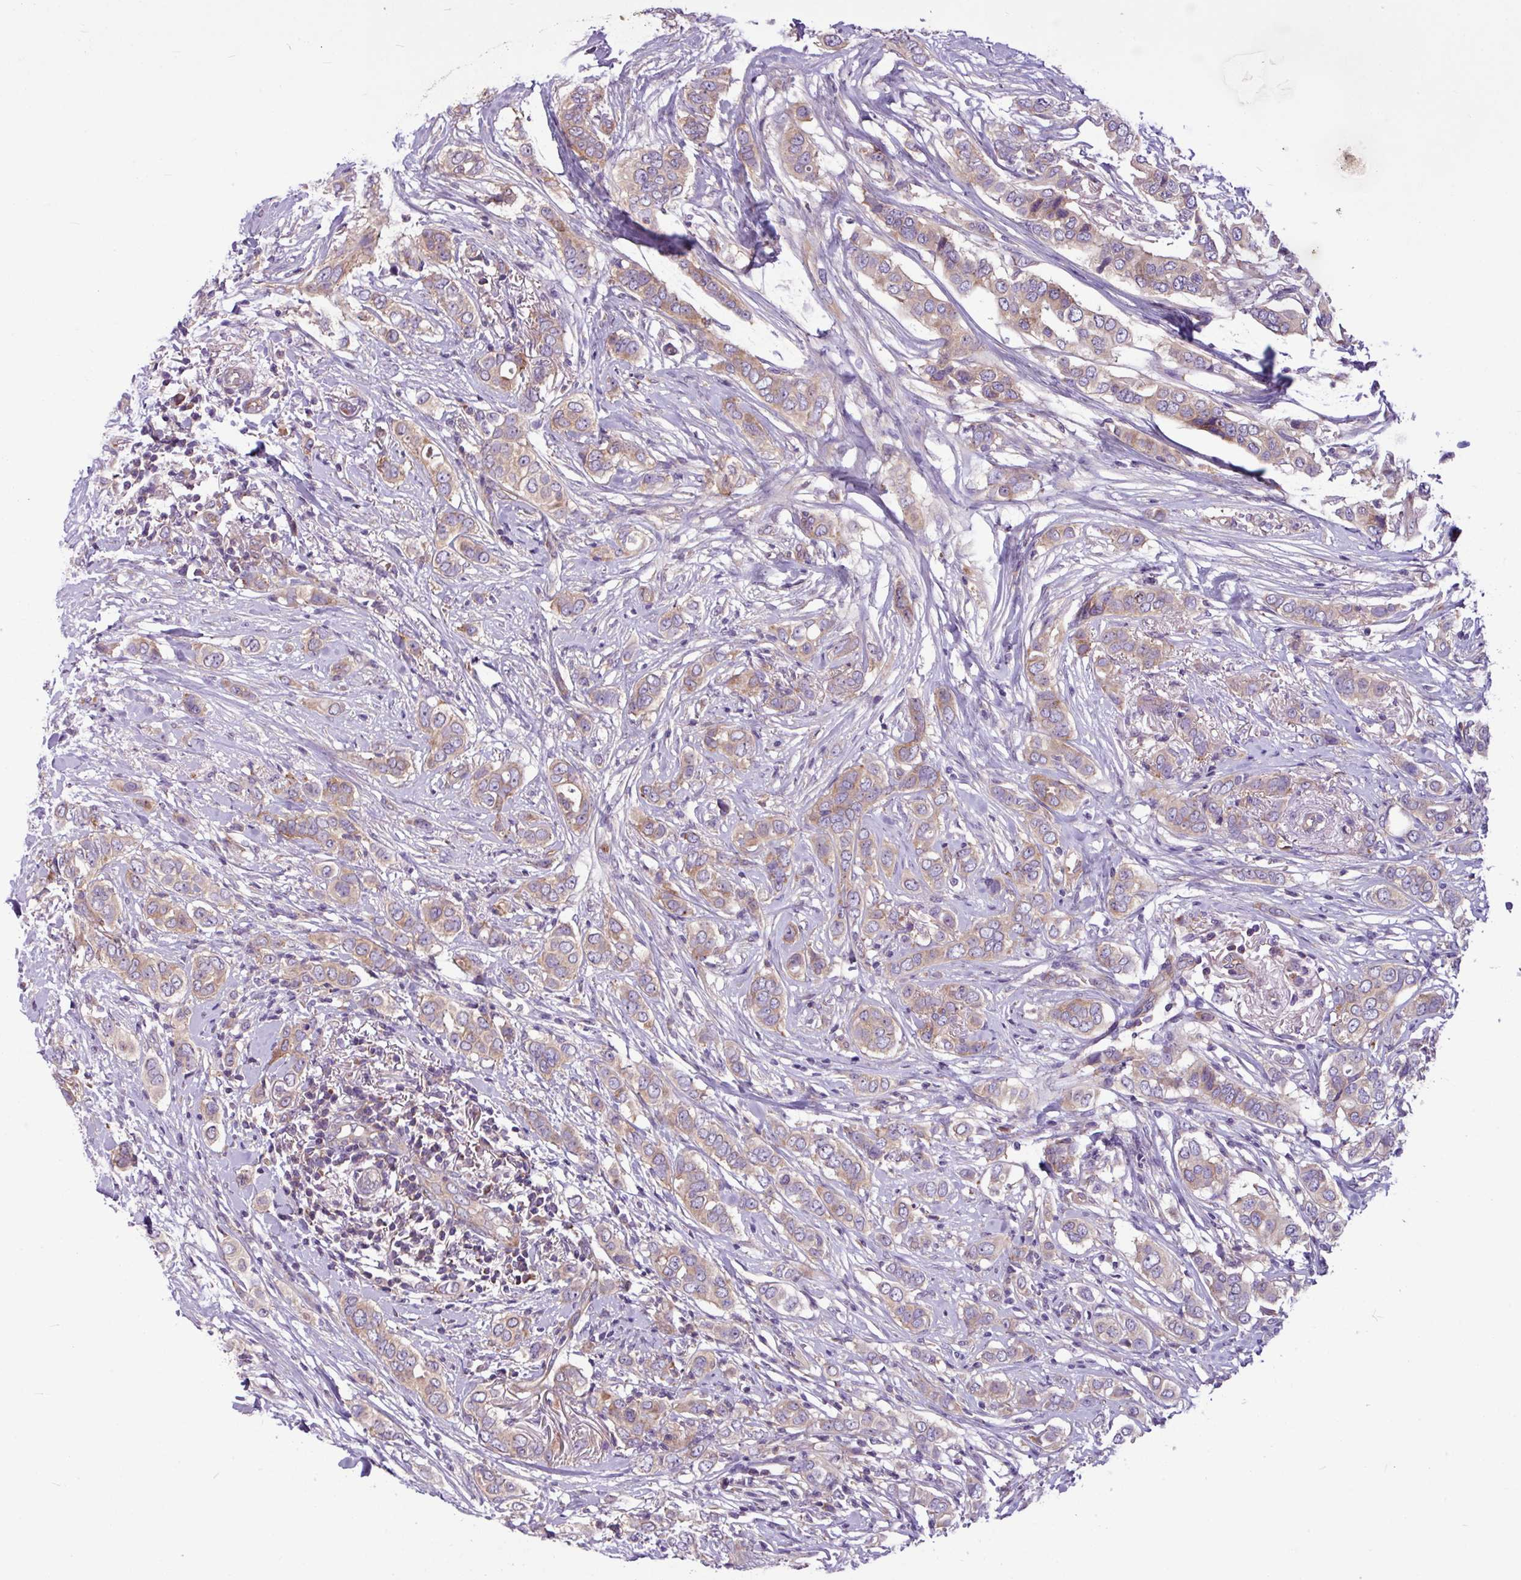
{"staining": {"intensity": "moderate", "quantity": ">75%", "location": "cytoplasmic/membranous"}, "tissue": "breast cancer", "cell_type": "Tumor cells", "image_type": "cancer", "snomed": [{"axis": "morphology", "description": "Lobular carcinoma"}, {"axis": "topography", "description": "Breast"}], "caption": "About >75% of tumor cells in human breast cancer (lobular carcinoma) exhibit moderate cytoplasmic/membranous protein staining as visualized by brown immunohistochemical staining.", "gene": "MROH2A", "patient": {"sex": "female", "age": 51}}